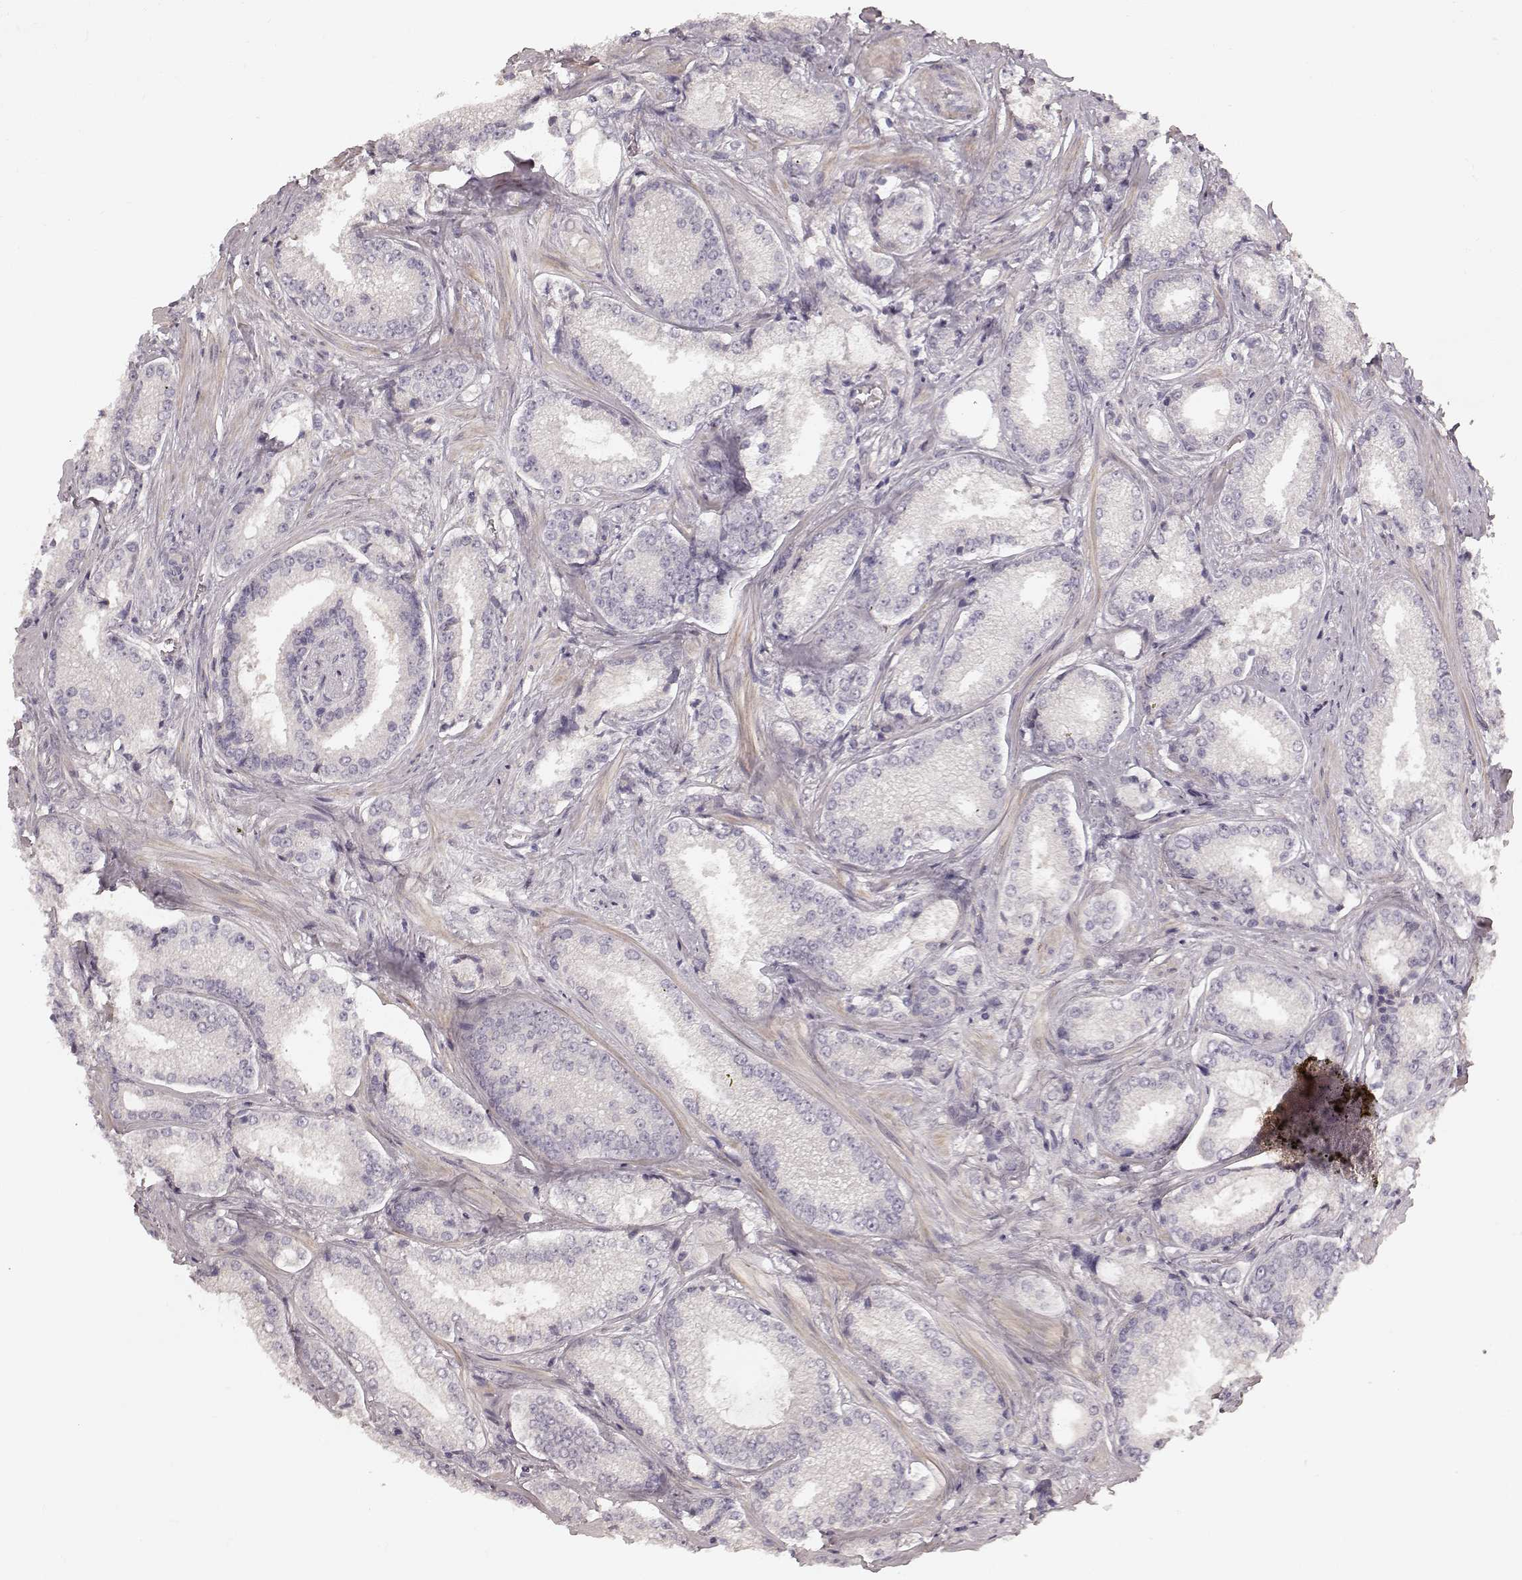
{"staining": {"intensity": "negative", "quantity": "none", "location": "none"}, "tissue": "prostate cancer", "cell_type": "Tumor cells", "image_type": "cancer", "snomed": [{"axis": "morphology", "description": "Adenocarcinoma, Low grade"}, {"axis": "topography", "description": "Prostate"}], "caption": "This is an immunohistochemistry histopathology image of human adenocarcinoma (low-grade) (prostate). There is no positivity in tumor cells.", "gene": "KCNJ9", "patient": {"sex": "male", "age": 56}}